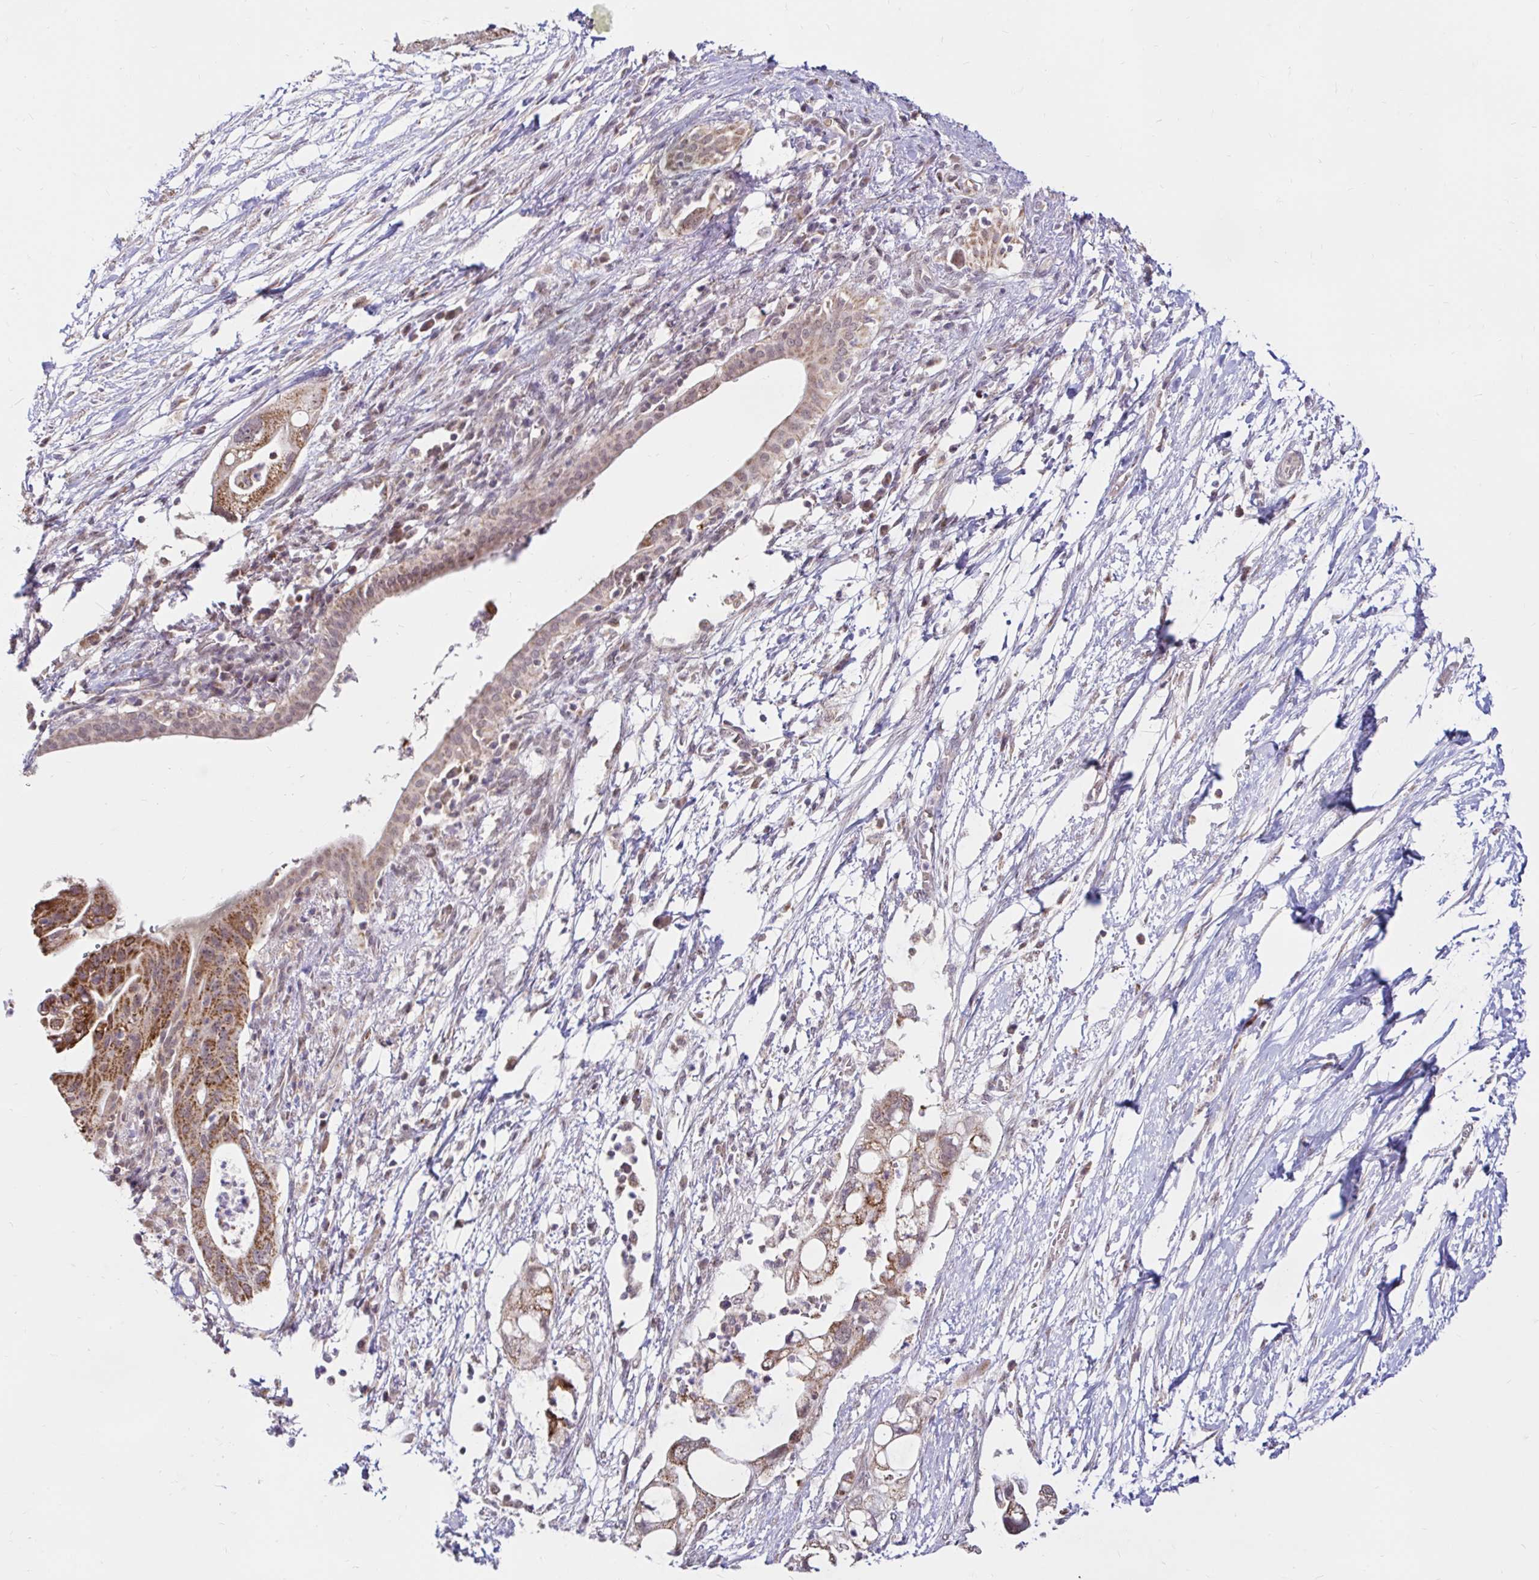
{"staining": {"intensity": "strong", "quantity": ">75%", "location": "cytoplasmic/membranous"}, "tissue": "pancreatic cancer", "cell_type": "Tumor cells", "image_type": "cancer", "snomed": [{"axis": "morphology", "description": "Adenocarcinoma, NOS"}, {"axis": "topography", "description": "Pancreas"}], "caption": "A brown stain highlights strong cytoplasmic/membranous expression of a protein in pancreatic cancer tumor cells. The protein is stained brown, and the nuclei are stained in blue (DAB (3,3'-diaminobenzidine) IHC with brightfield microscopy, high magnification).", "gene": "TIMM50", "patient": {"sex": "female", "age": 72}}